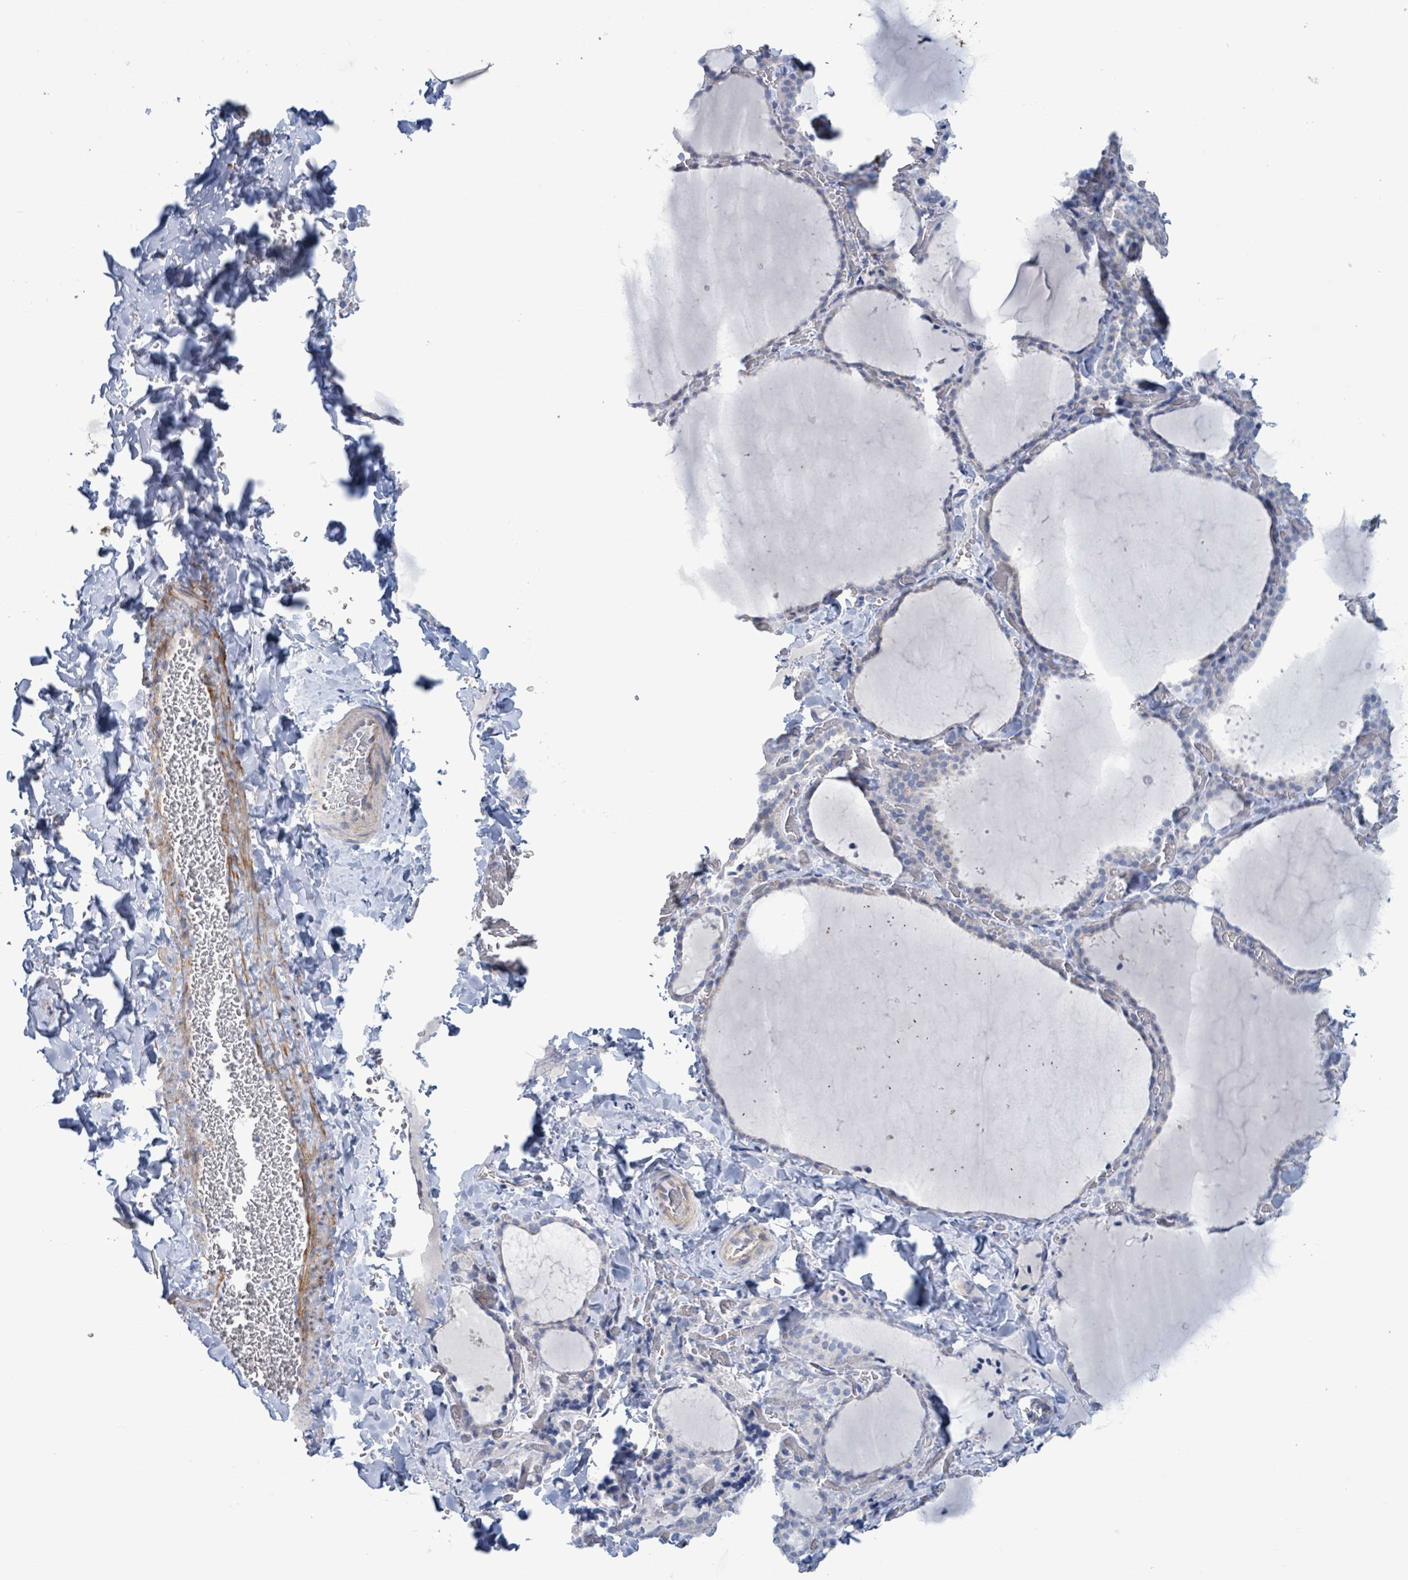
{"staining": {"intensity": "negative", "quantity": "none", "location": "none"}, "tissue": "thyroid gland", "cell_type": "Glandular cells", "image_type": "normal", "snomed": [{"axis": "morphology", "description": "Normal tissue, NOS"}, {"axis": "topography", "description": "Thyroid gland"}], "caption": "Protein analysis of unremarkable thyroid gland shows no significant expression in glandular cells.", "gene": "PKLR", "patient": {"sex": "female", "age": 22}}